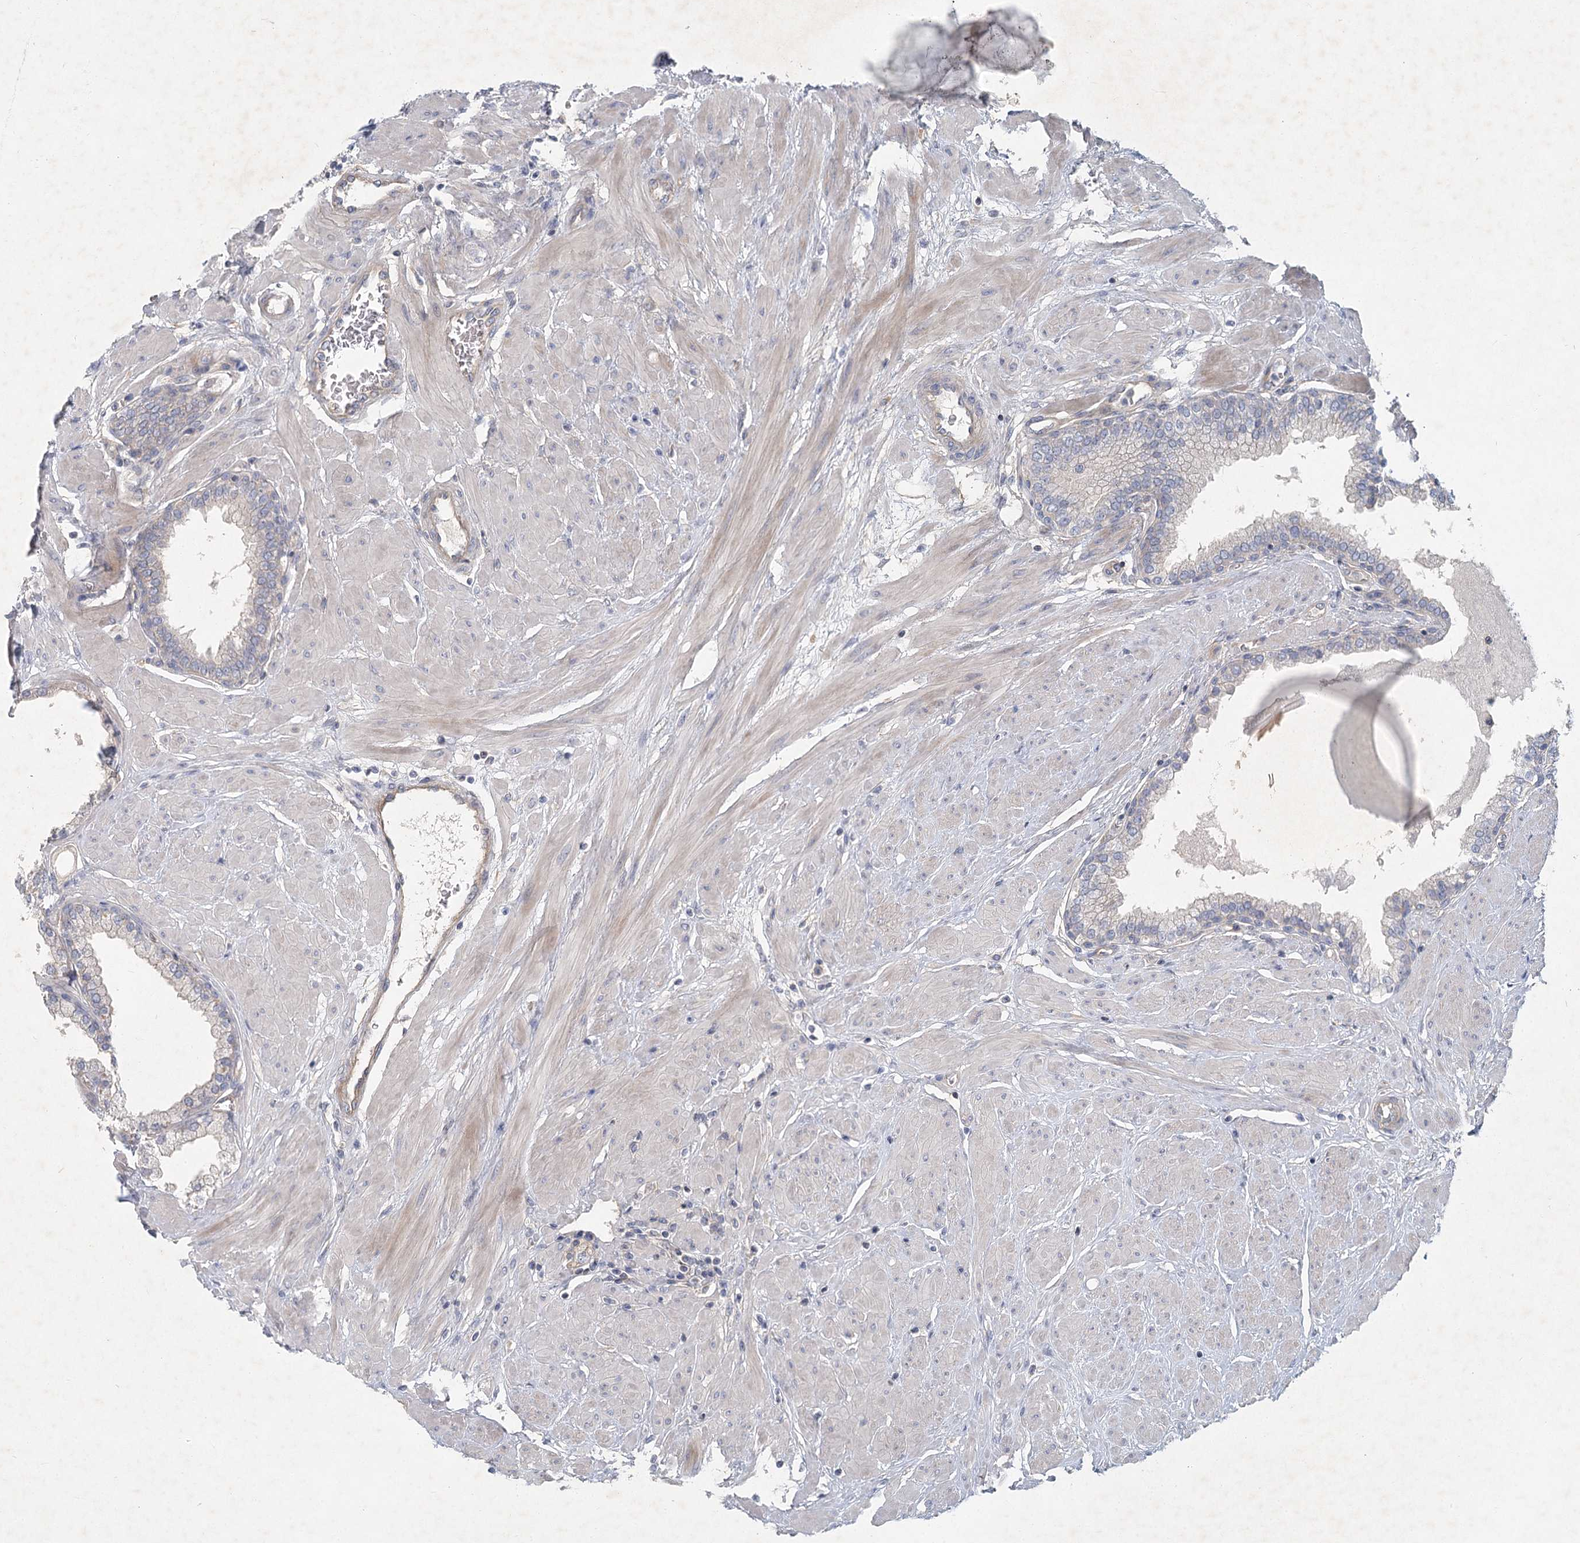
{"staining": {"intensity": "strong", "quantity": "<25%", "location": "cytoplasmic/membranous"}, "tissue": "prostate", "cell_type": "Glandular cells", "image_type": "normal", "snomed": [{"axis": "morphology", "description": "Normal tissue, NOS"}, {"axis": "topography", "description": "Prostate"}], "caption": "Immunohistochemical staining of unremarkable human prostate exhibits <25% levels of strong cytoplasmic/membranous protein expression in about <25% of glandular cells.", "gene": "DNMBP", "patient": {"sex": "male", "age": 51}}